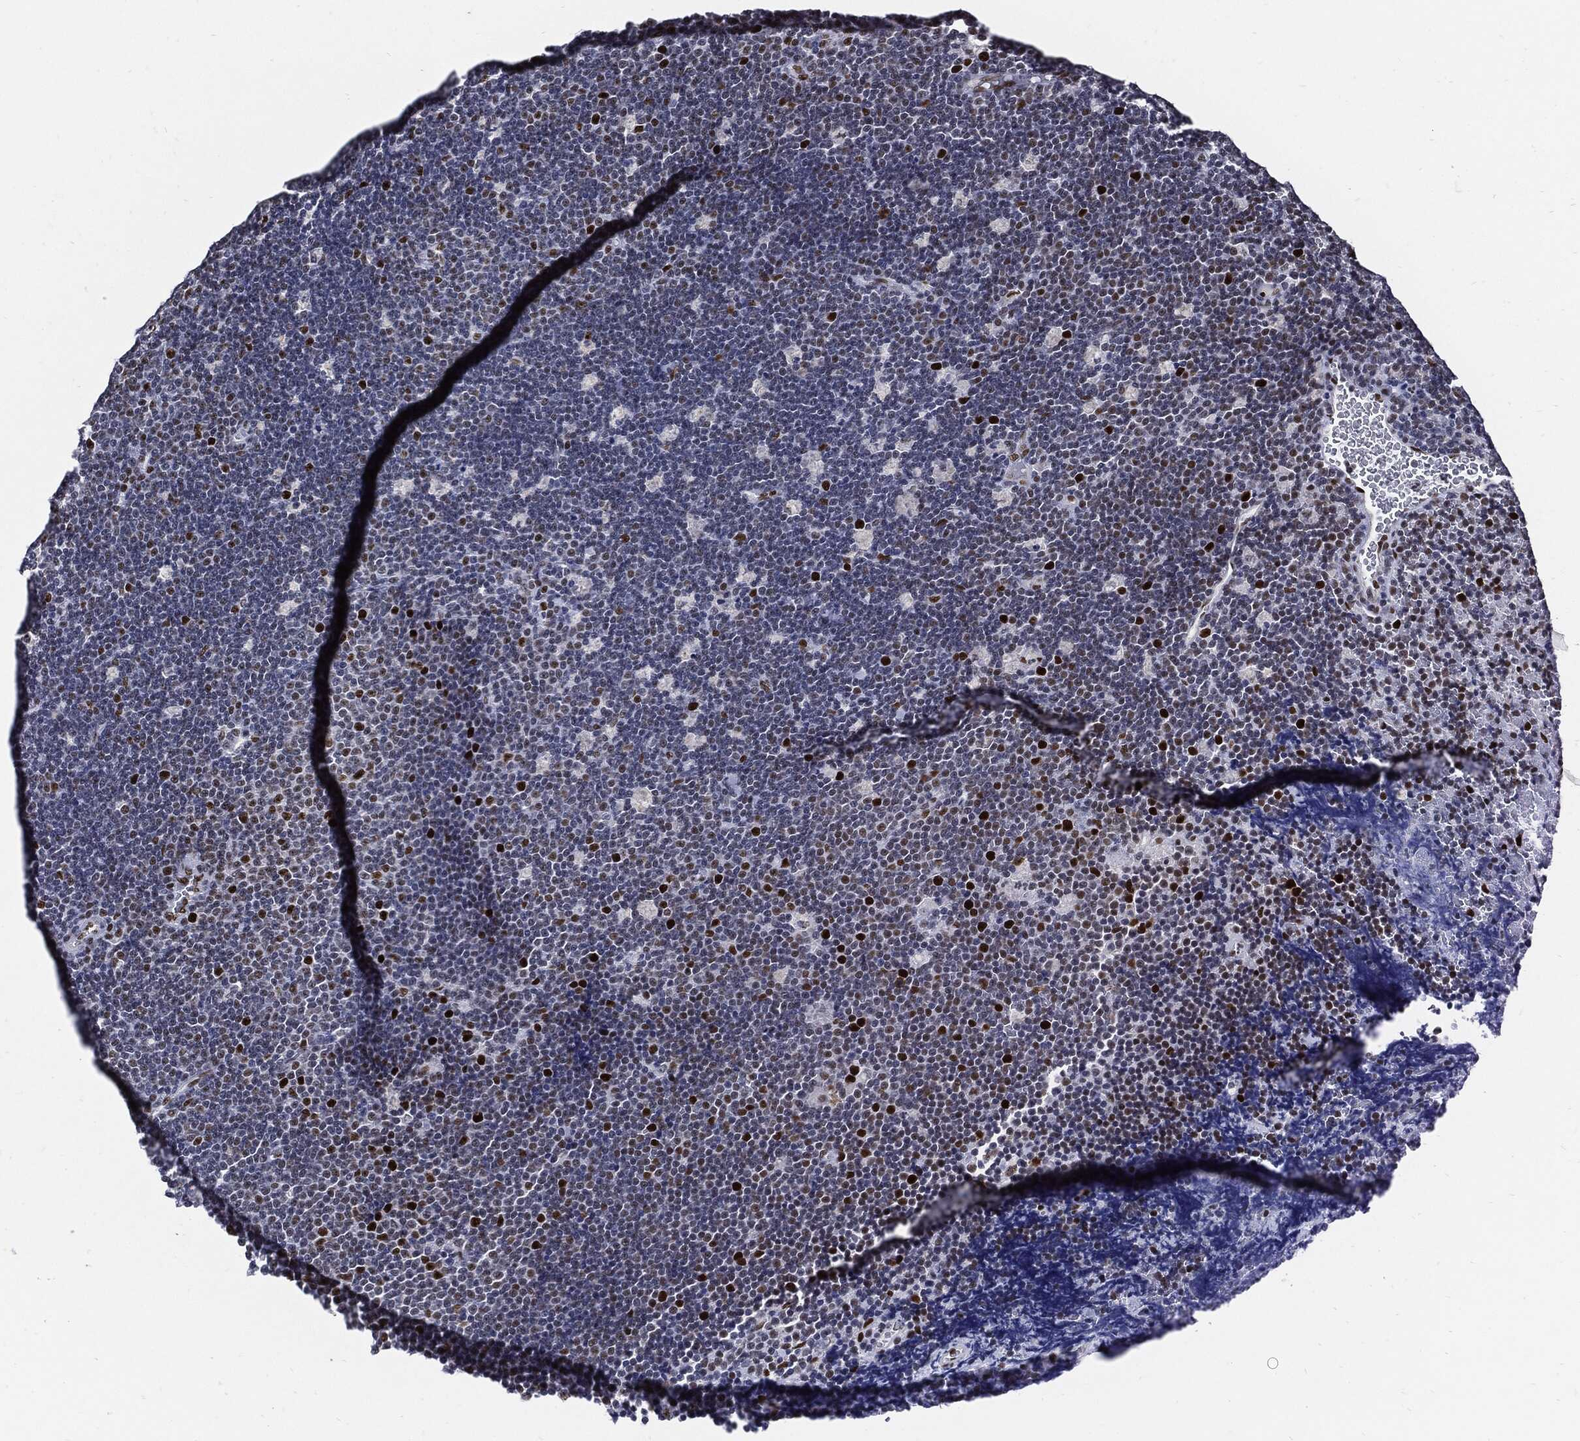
{"staining": {"intensity": "strong", "quantity": "<25%", "location": "nuclear"}, "tissue": "lymphoma", "cell_type": "Tumor cells", "image_type": "cancer", "snomed": [{"axis": "morphology", "description": "Malignant lymphoma, non-Hodgkin's type, Low grade"}, {"axis": "topography", "description": "Brain"}], "caption": "Protein analysis of low-grade malignant lymphoma, non-Hodgkin's type tissue shows strong nuclear staining in approximately <25% of tumor cells. The protein is stained brown, and the nuclei are stained in blue (DAB (3,3'-diaminobenzidine) IHC with brightfield microscopy, high magnification).", "gene": "NBN", "patient": {"sex": "female", "age": 66}}